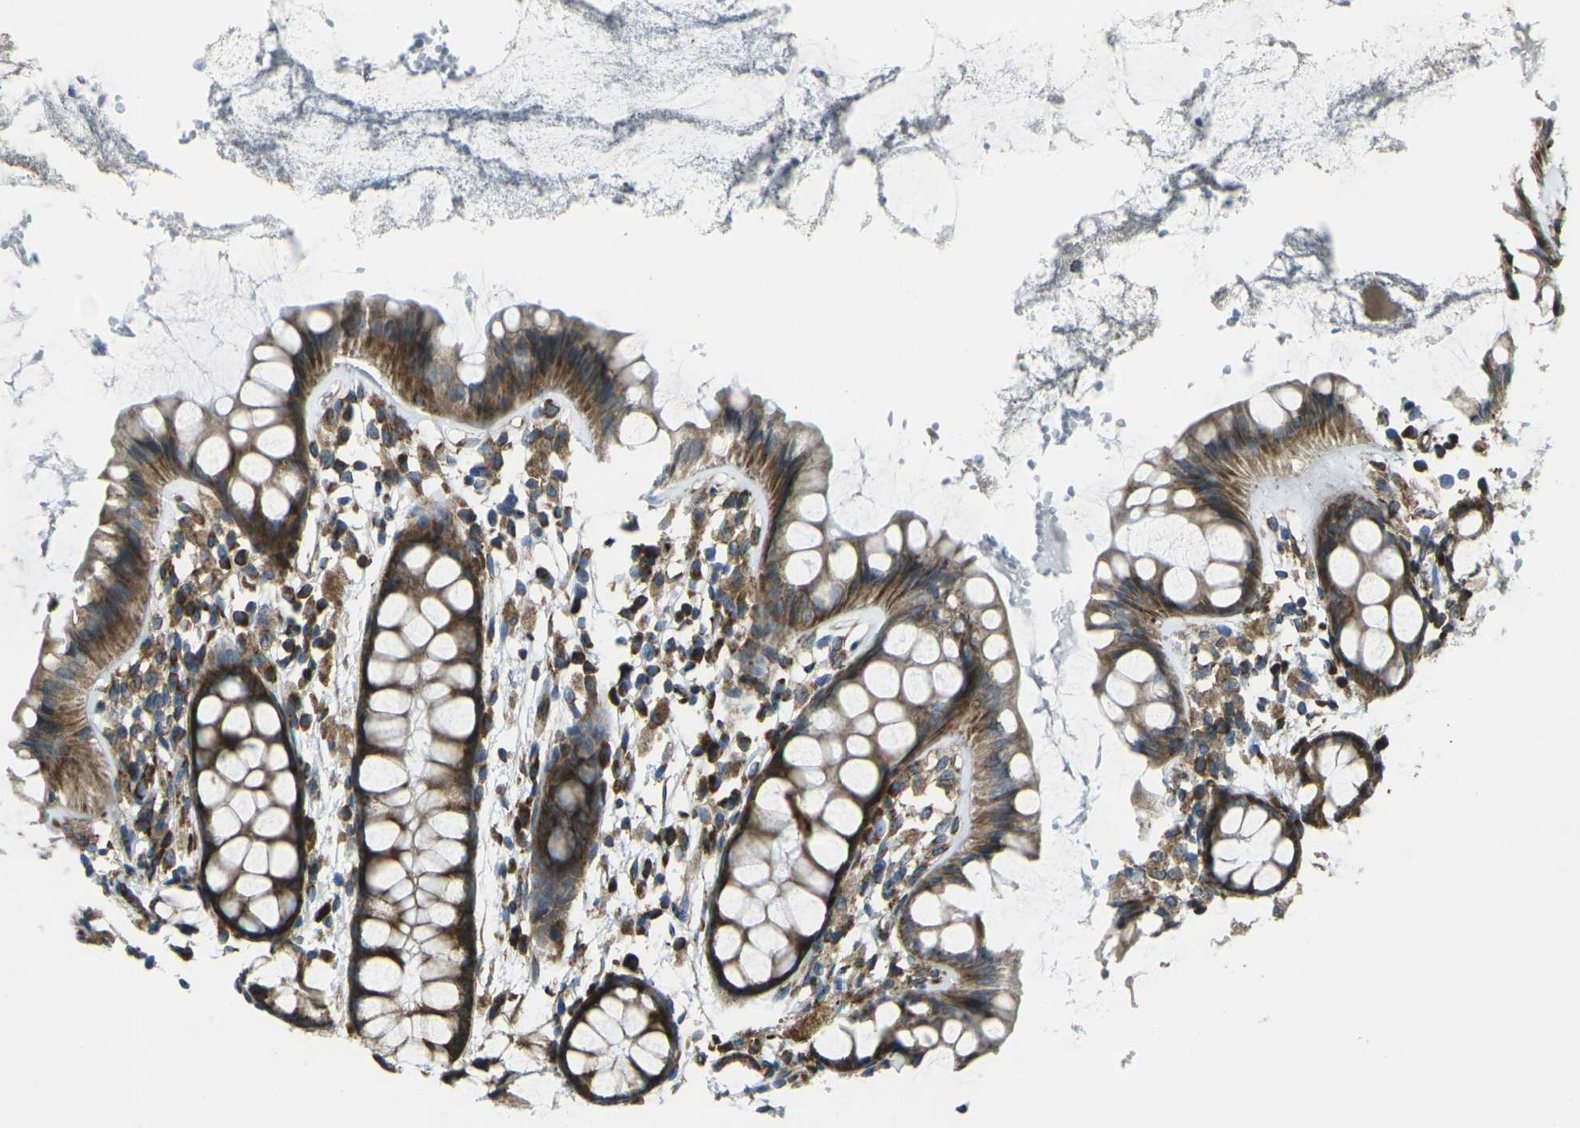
{"staining": {"intensity": "strong", "quantity": ">75%", "location": "cytoplasmic/membranous"}, "tissue": "rectum", "cell_type": "Glandular cells", "image_type": "normal", "snomed": [{"axis": "morphology", "description": "Normal tissue, NOS"}, {"axis": "topography", "description": "Rectum"}], "caption": "Immunohistochemistry (IHC) staining of benign rectum, which demonstrates high levels of strong cytoplasmic/membranous positivity in approximately >75% of glandular cells indicating strong cytoplasmic/membranous protein expression. The staining was performed using DAB (brown) for protein detection and nuclei were counterstained in hematoxylin (blue).", "gene": "CELSR2", "patient": {"sex": "female", "age": 66}}